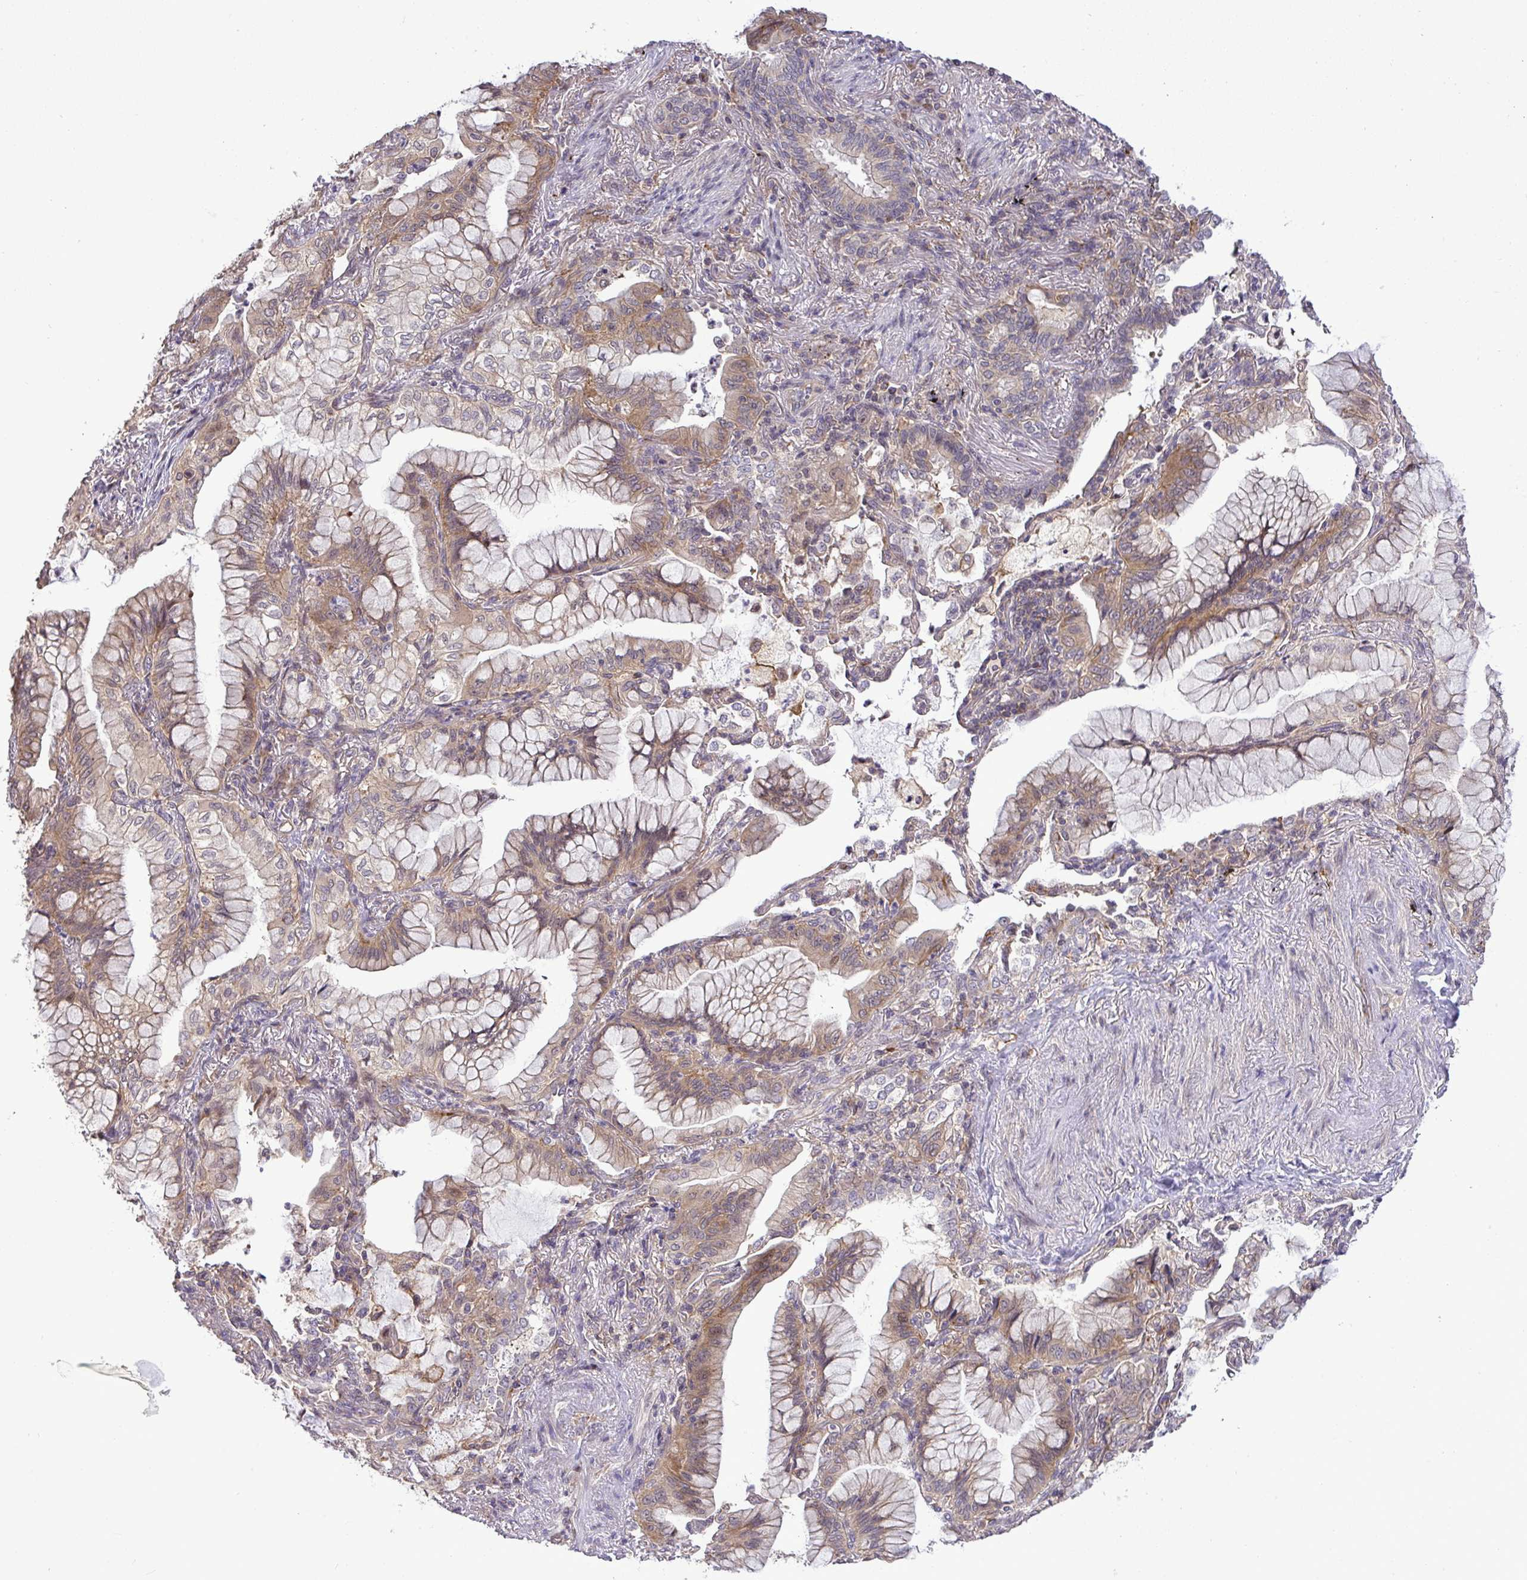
{"staining": {"intensity": "weak", "quantity": "25%-75%", "location": "cytoplasmic/membranous"}, "tissue": "lung cancer", "cell_type": "Tumor cells", "image_type": "cancer", "snomed": [{"axis": "morphology", "description": "Adenocarcinoma, NOS"}, {"axis": "topography", "description": "Lung"}], "caption": "Immunohistochemical staining of human lung cancer displays low levels of weak cytoplasmic/membranous protein expression in about 25%-75% of tumor cells. Using DAB (3,3'-diaminobenzidine) (brown) and hematoxylin (blue) stains, captured at high magnification using brightfield microscopy.", "gene": "SLC9A6", "patient": {"sex": "male", "age": 77}}